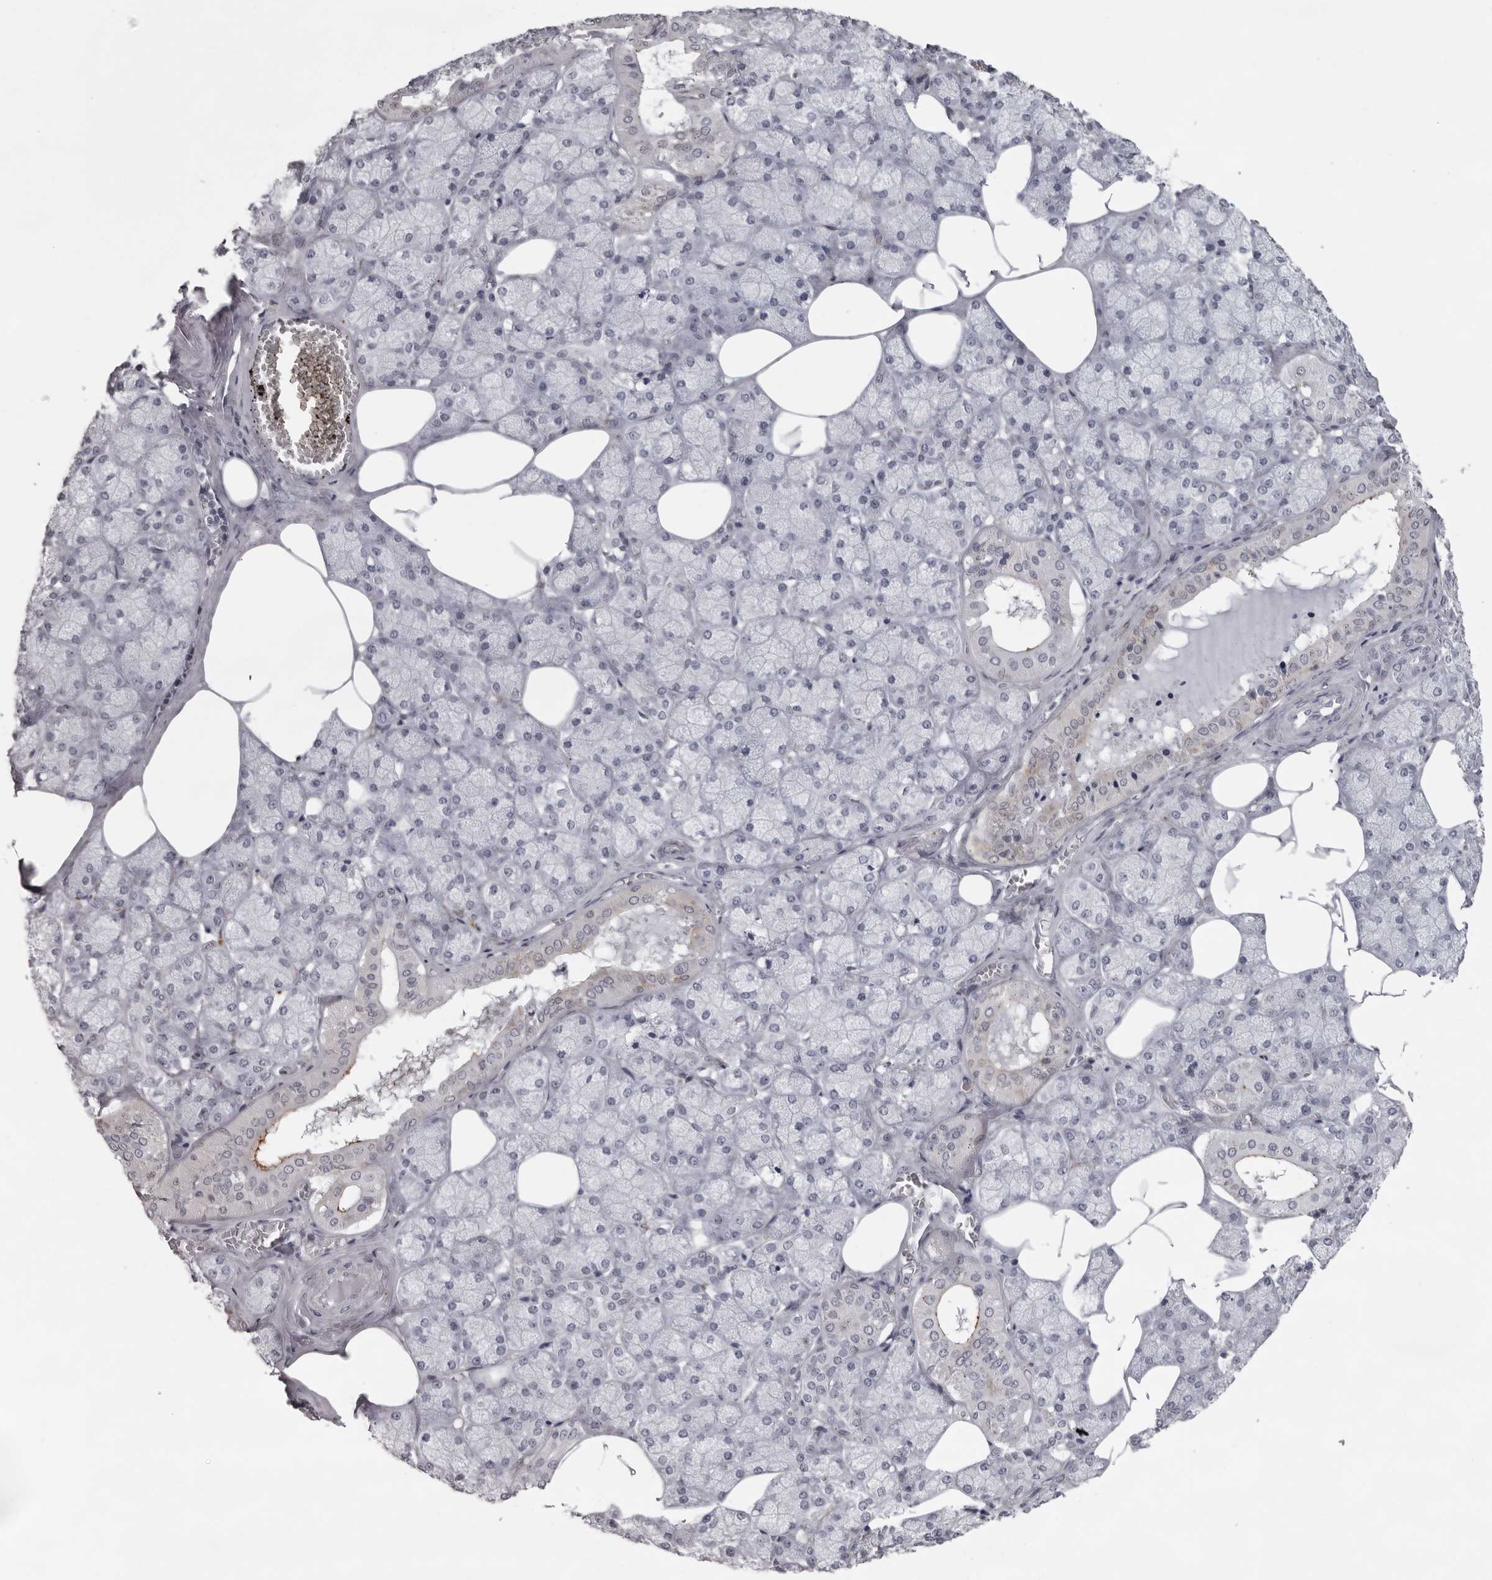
{"staining": {"intensity": "moderate", "quantity": "<25%", "location": "cytoplasmic/membranous"}, "tissue": "salivary gland", "cell_type": "Glandular cells", "image_type": "normal", "snomed": [{"axis": "morphology", "description": "Normal tissue, NOS"}, {"axis": "topography", "description": "Salivary gland"}], "caption": "The immunohistochemical stain labels moderate cytoplasmic/membranous expression in glandular cells of unremarkable salivary gland.", "gene": "NUDT18", "patient": {"sex": "male", "age": 62}}